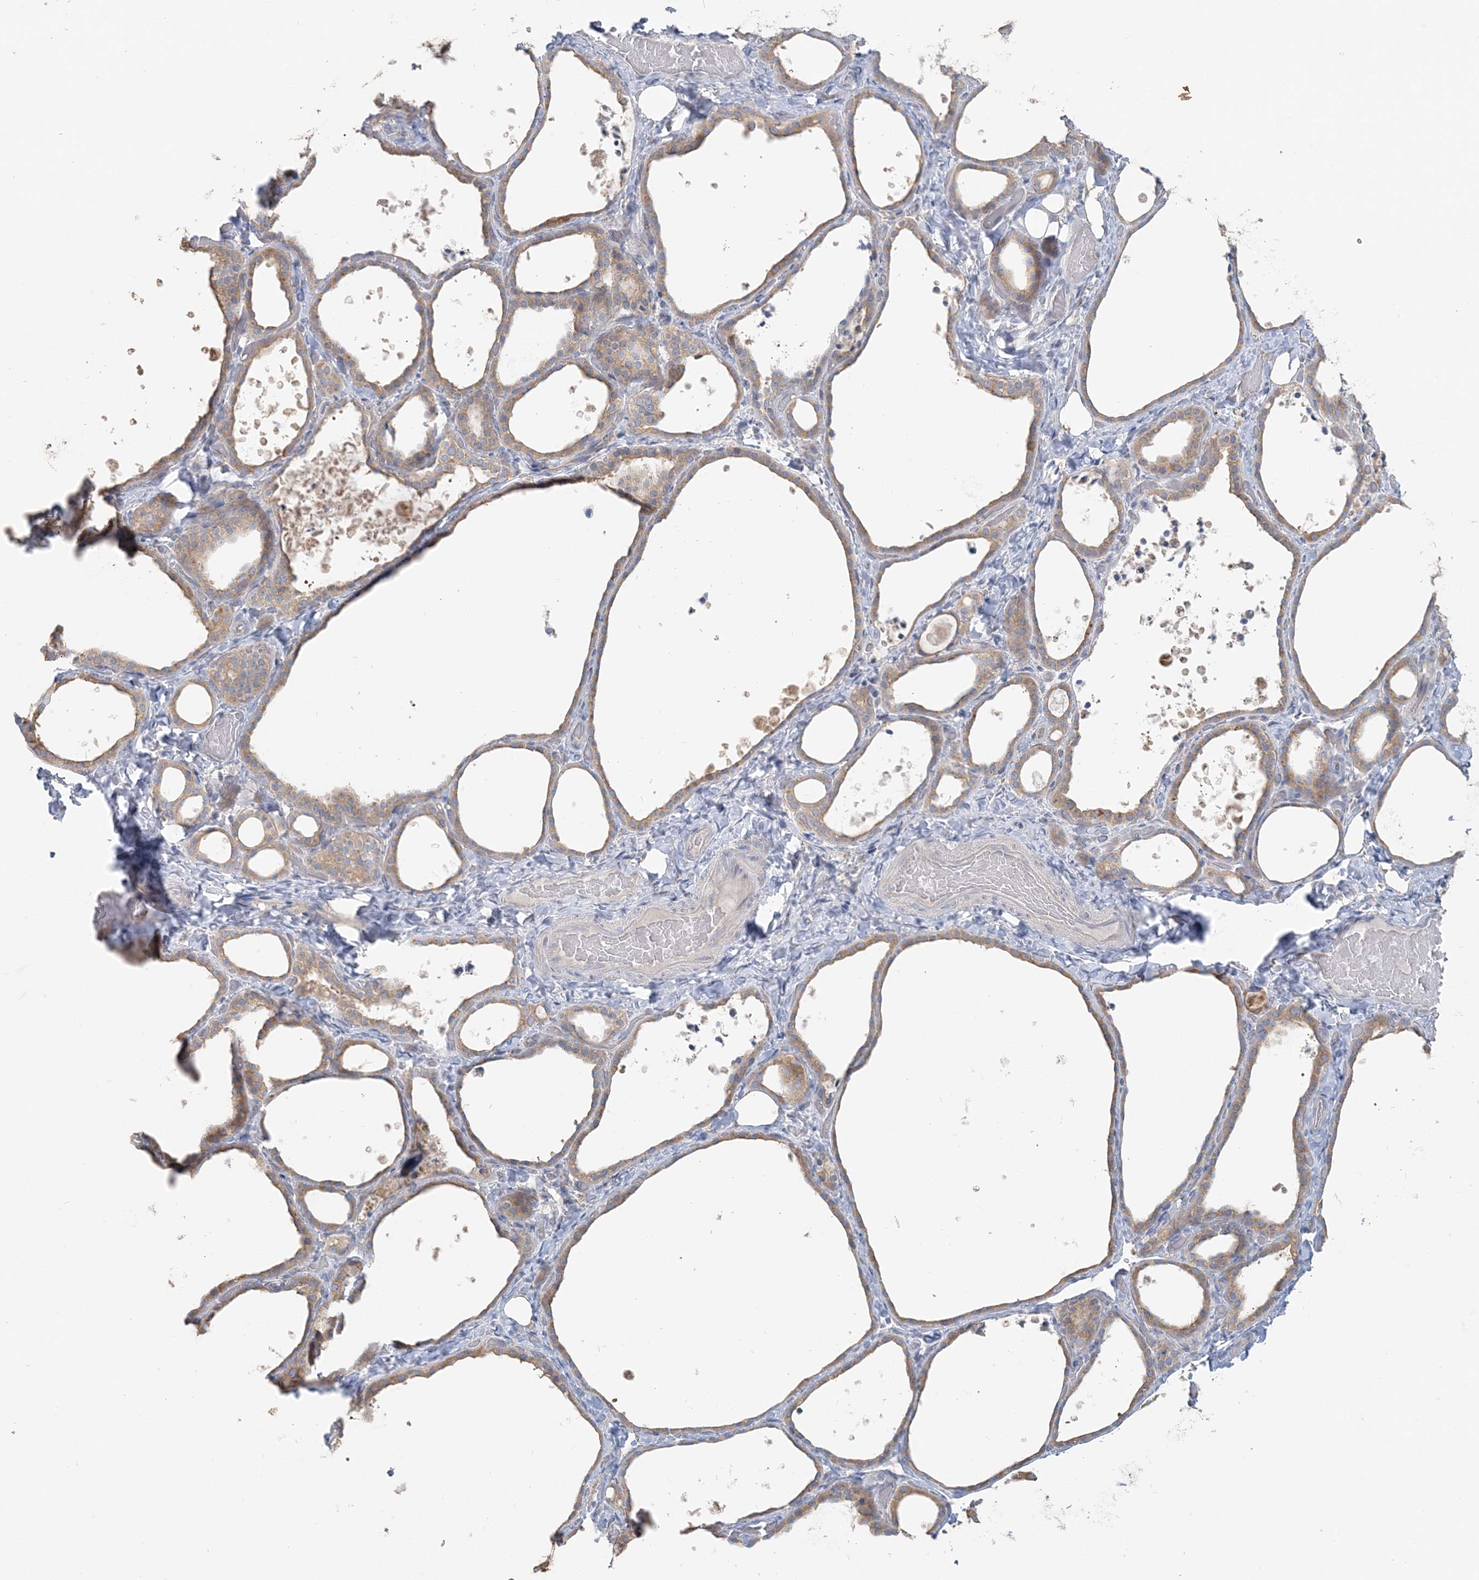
{"staining": {"intensity": "moderate", "quantity": ">75%", "location": "cytoplasmic/membranous"}, "tissue": "thyroid gland", "cell_type": "Glandular cells", "image_type": "normal", "snomed": [{"axis": "morphology", "description": "Normal tissue, NOS"}, {"axis": "topography", "description": "Thyroid gland"}], "caption": "Immunohistochemistry (IHC) histopathology image of normal thyroid gland: thyroid gland stained using IHC shows medium levels of moderate protein expression localized specifically in the cytoplasmic/membranous of glandular cells, appearing as a cytoplasmic/membranous brown color.", "gene": "TBC1D5", "patient": {"sex": "female", "age": 44}}